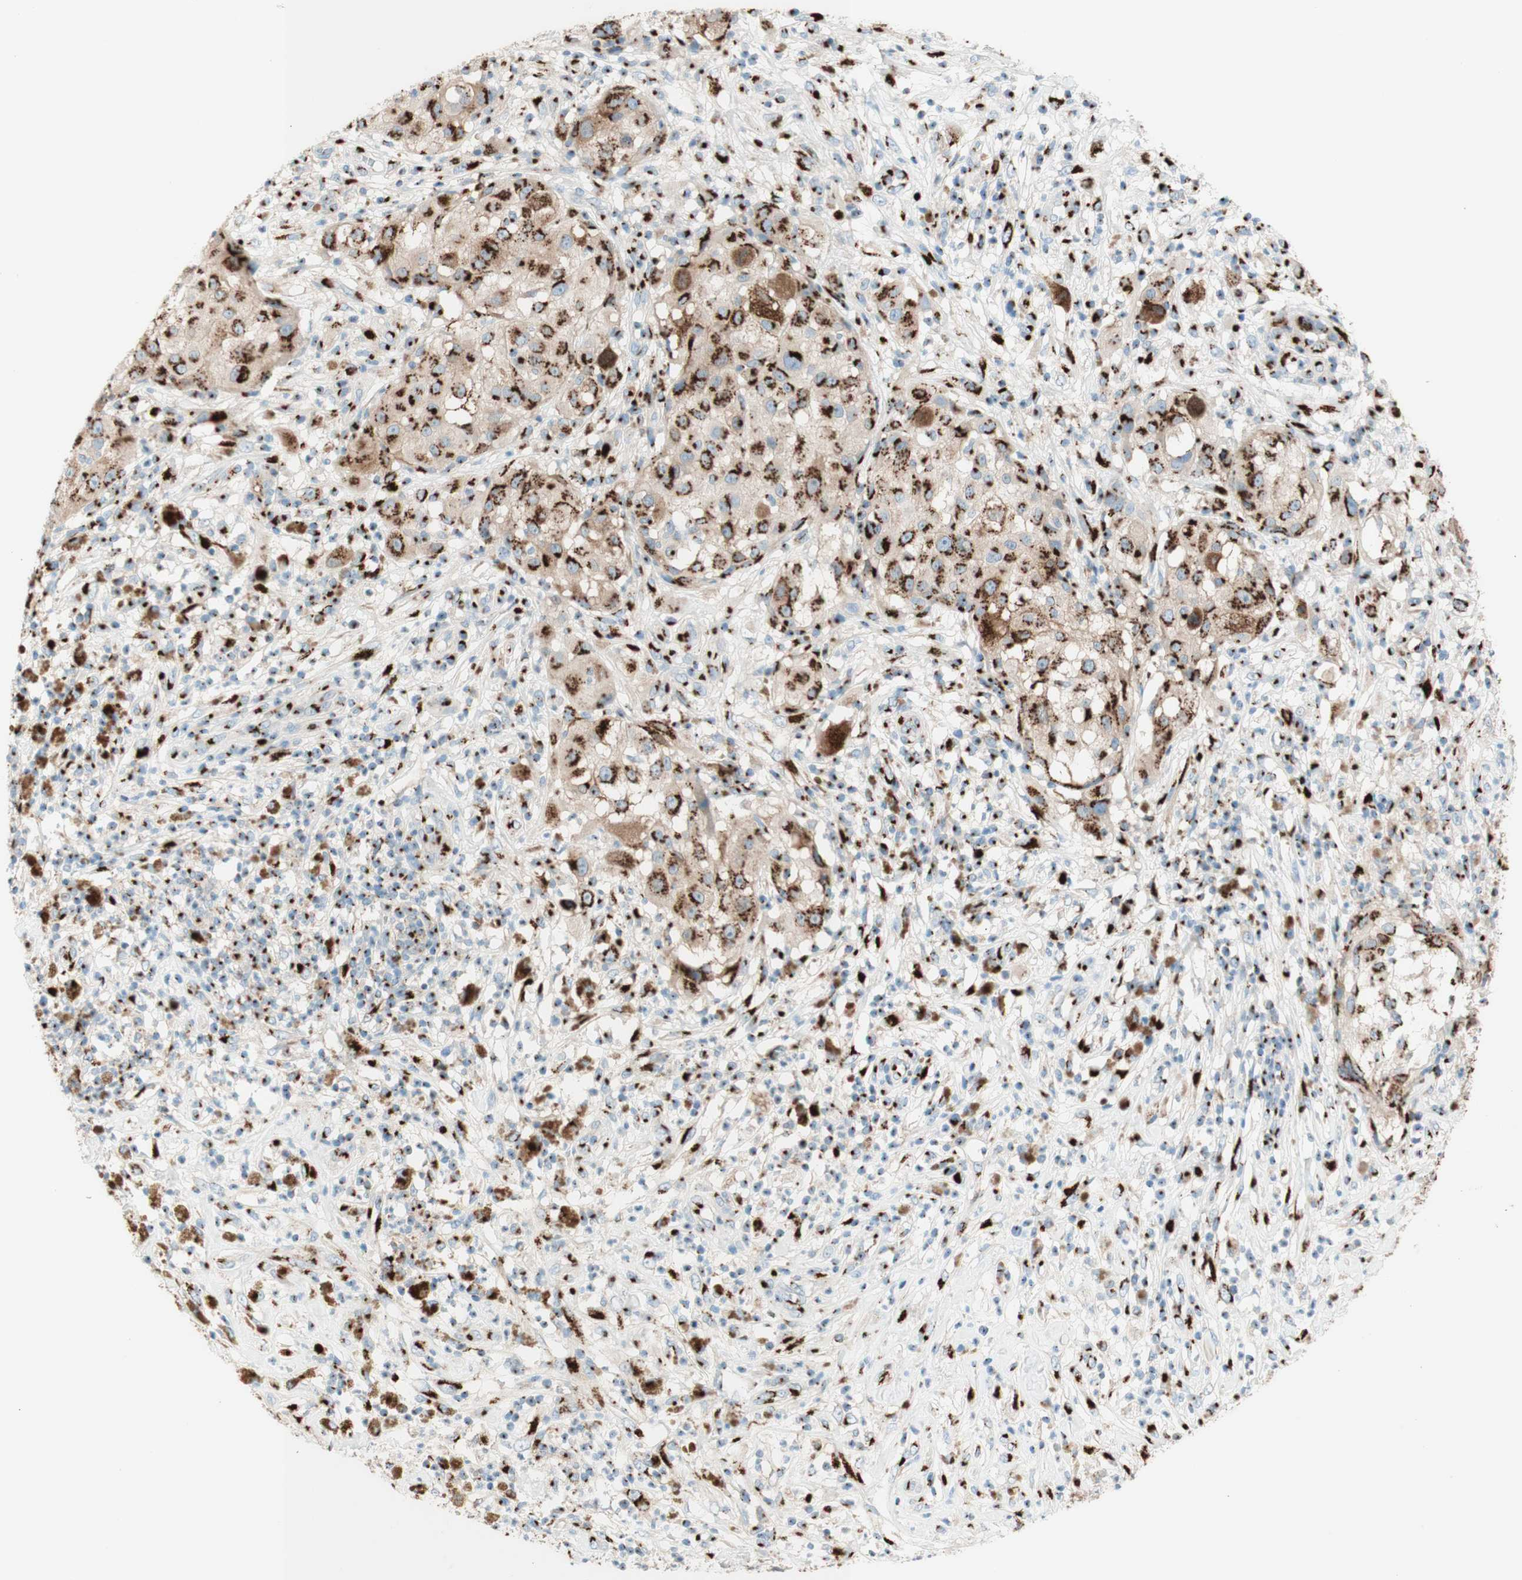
{"staining": {"intensity": "strong", "quantity": ">75%", "location": "cytoplasmic/membranous"}, "tissue": "melanoma", "cell_type": "Tumor cells", "image_type": "cancer", "snomed": [{"axis": "morphology", "description": "Necrosis, NOS"}, {"axis": "morphology", "description": "Malignant melanoma, NOS"}, {"axis": "topography", "description": "Skin"}], "caption": "About >75% of tumor cells in malignant melanoma exhibit strong cytoplasmic/membranous protein staining as visualized by brown immunohistochemical staining.", "gene": "GOLGB1", "patient": {"sex": "female", "age": 87}}